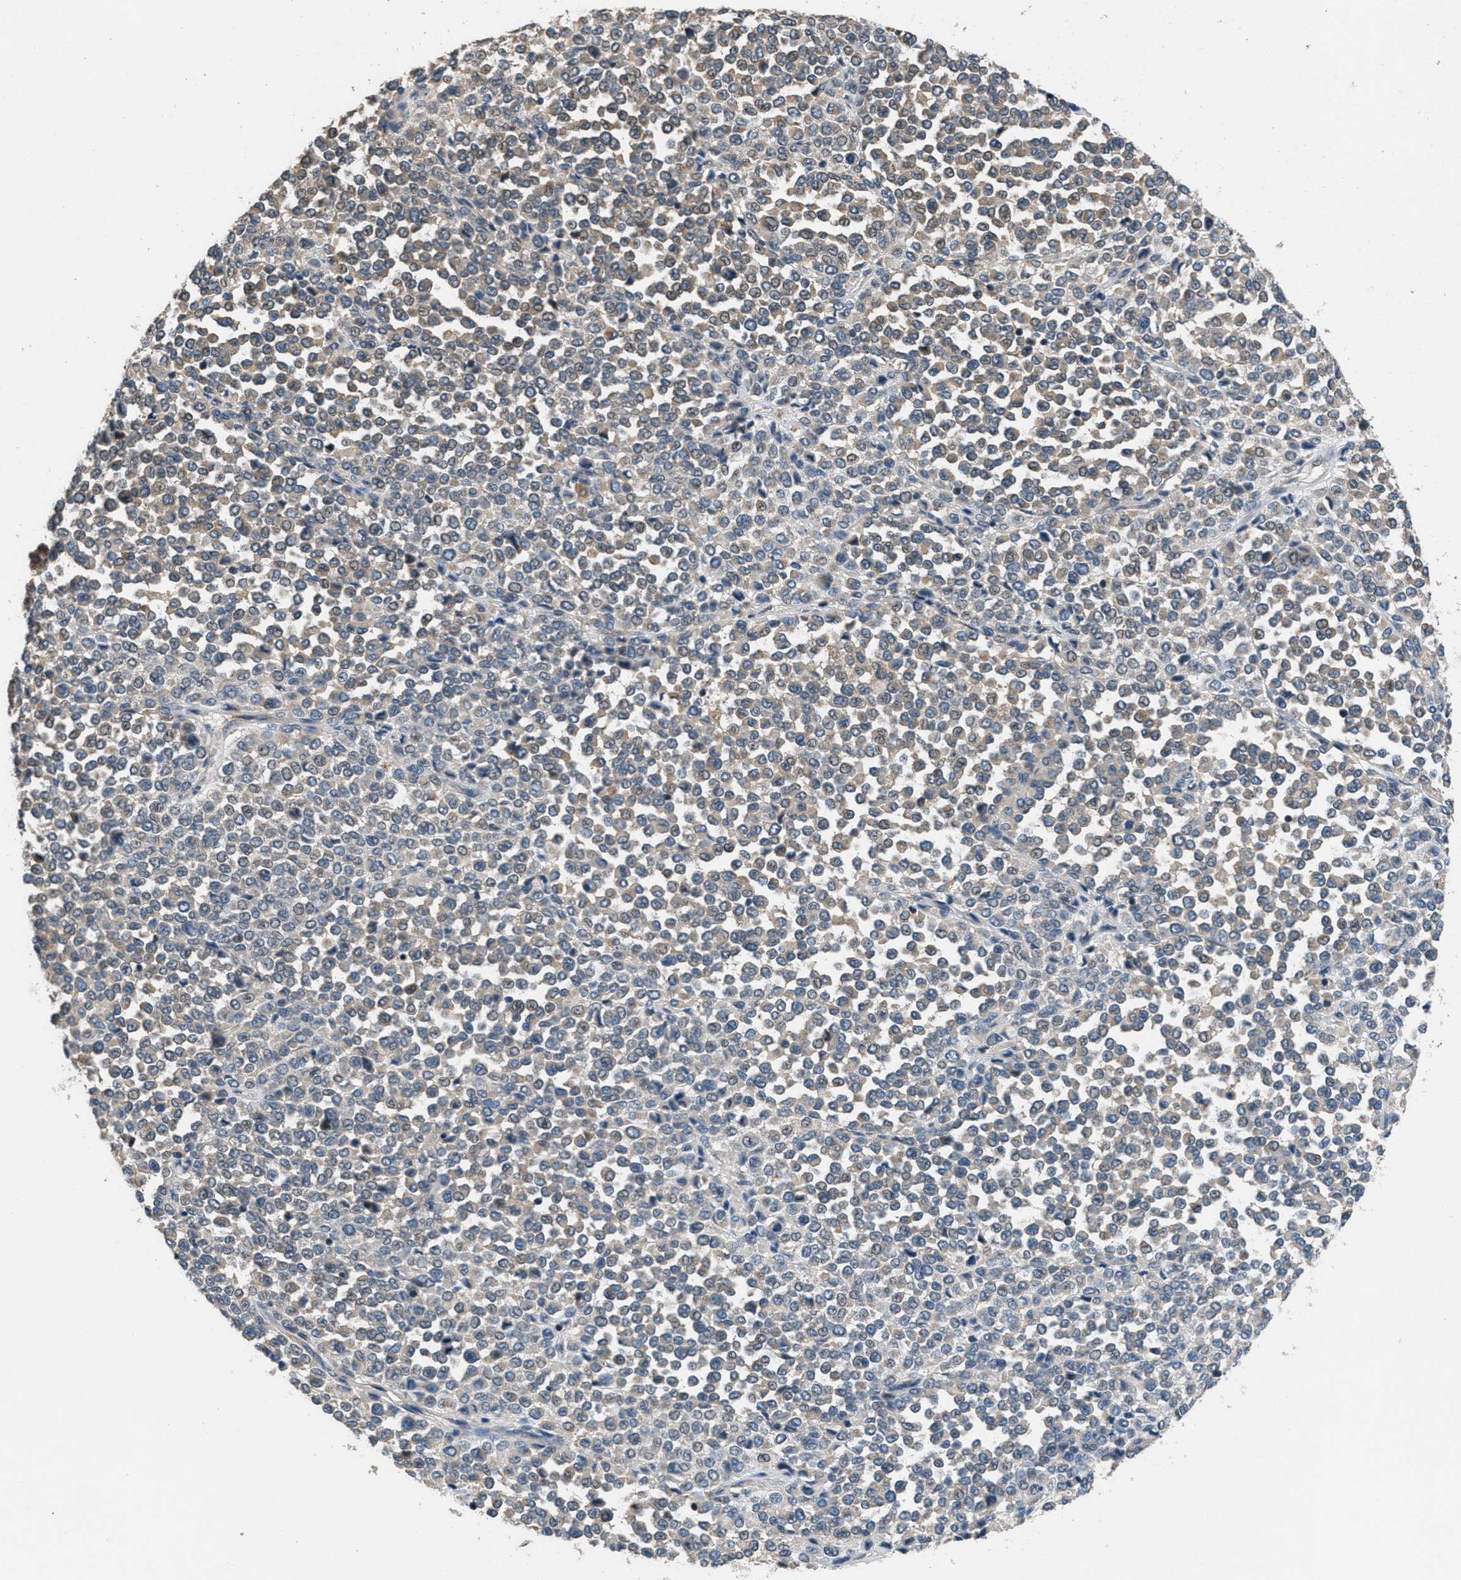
{"staining": {"intensity": "weak", "quantity": "<25%", "location": "cytoplasmic/membranous"}, "tissue": "melanoma", "cell_type": "Tumor cells", "image_type": "cancer", "snomed": [{"axis": "morphology", "description": "Malignant melanoma, Metastatic site"}, {"axis": "topography", "description": "Pancreas"}], "caption": "DAB (3,3'-diaminobenzidine) immunohistochemical staining of malignant melanoma (metastatic site) shows no significant positivity in tumor cells.", "gene": "NAT1", "patient": {"sex": "female", "age": 30}}